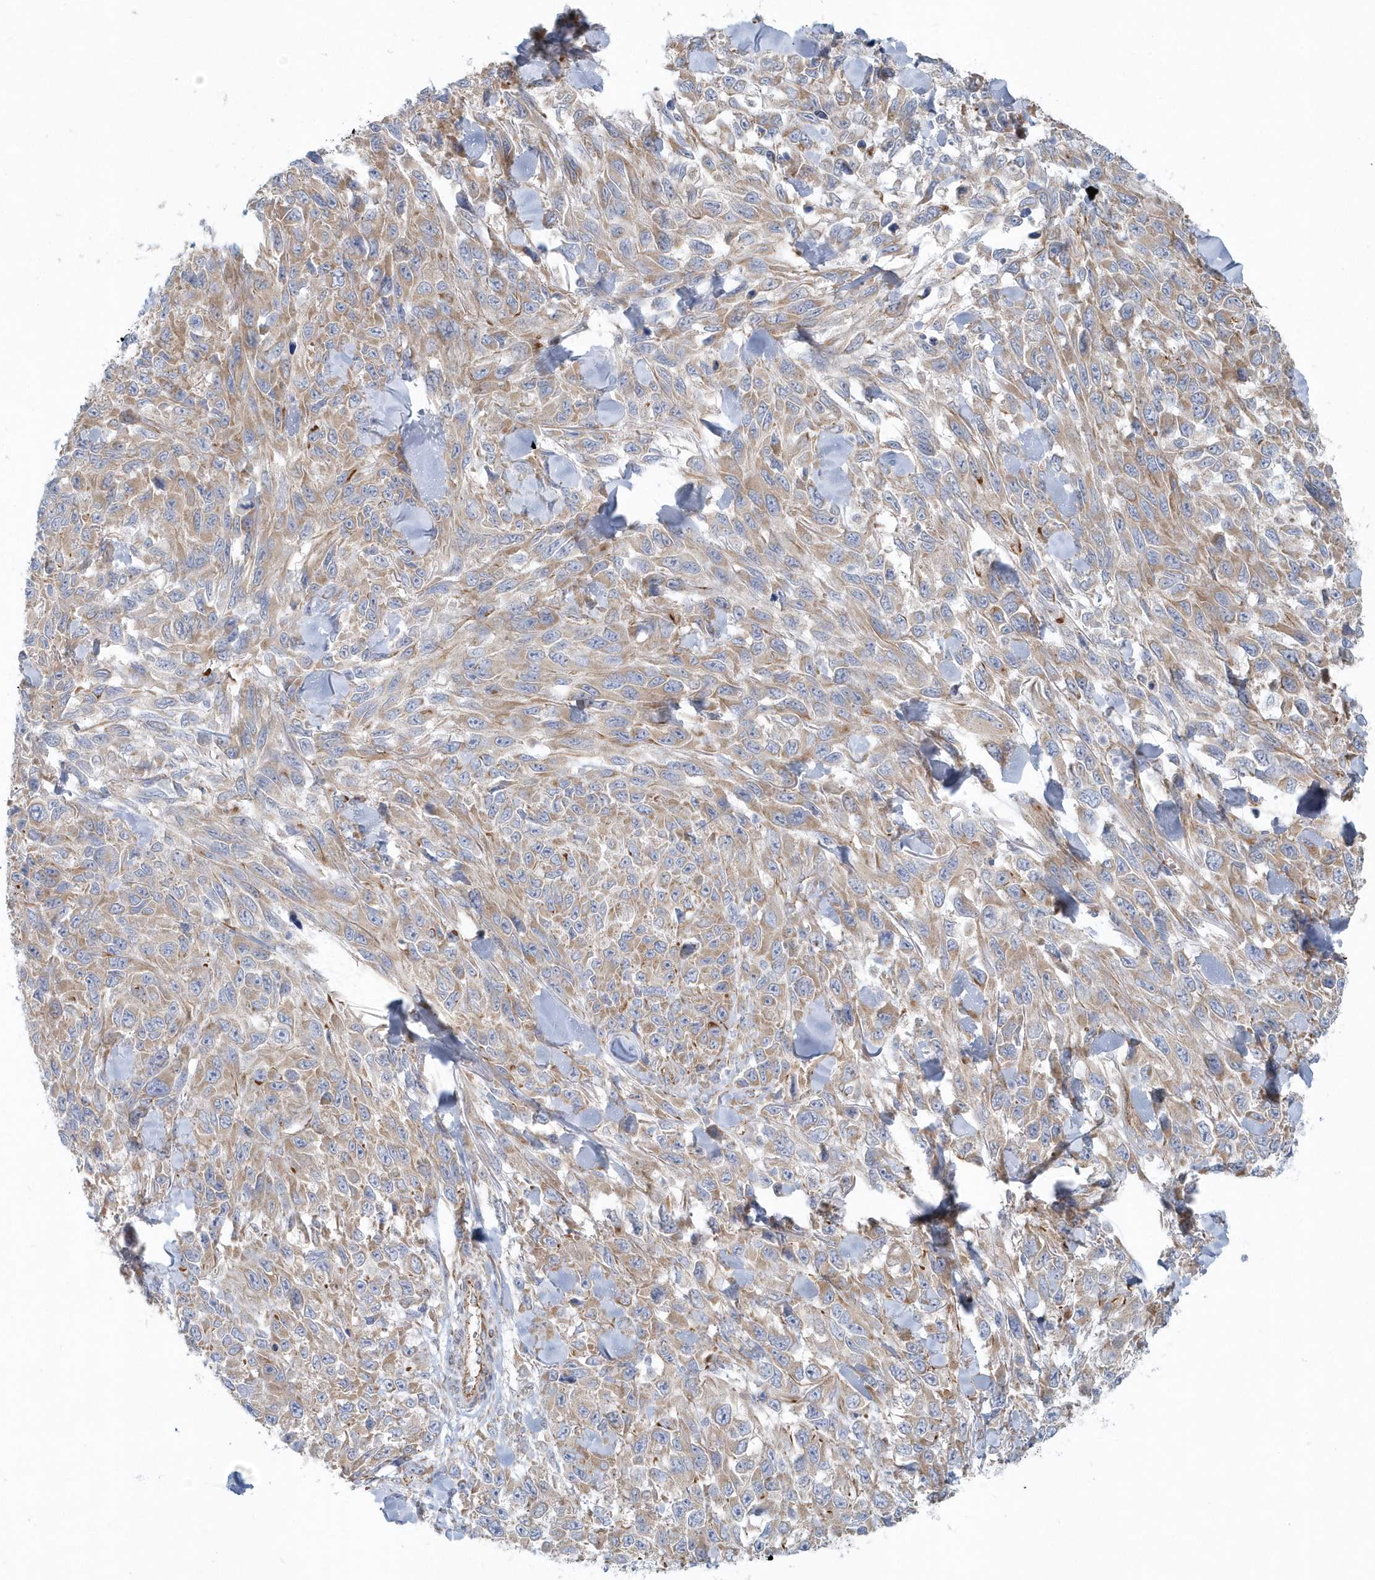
{"staining": {"intensity": "weak", "quantity": ">75%", "location": "cytoplasmic/membranous"}, "tissue": "melanoma", "cell_type": "Tumor cells", "image_type": "cancer", "snomed": [{"axis": "morphology", "description": "Malignant melanoma, NOS"}, {"axis": "topography", "description": "Skin"}], "caption": "A photomicrograph of human malignant melanoma stained for a protein shows weak cytoplasmic/membranous brown staining in tumor cells.", "gene": "GPR152", "patient": {"sex": "female", "age": 96}}